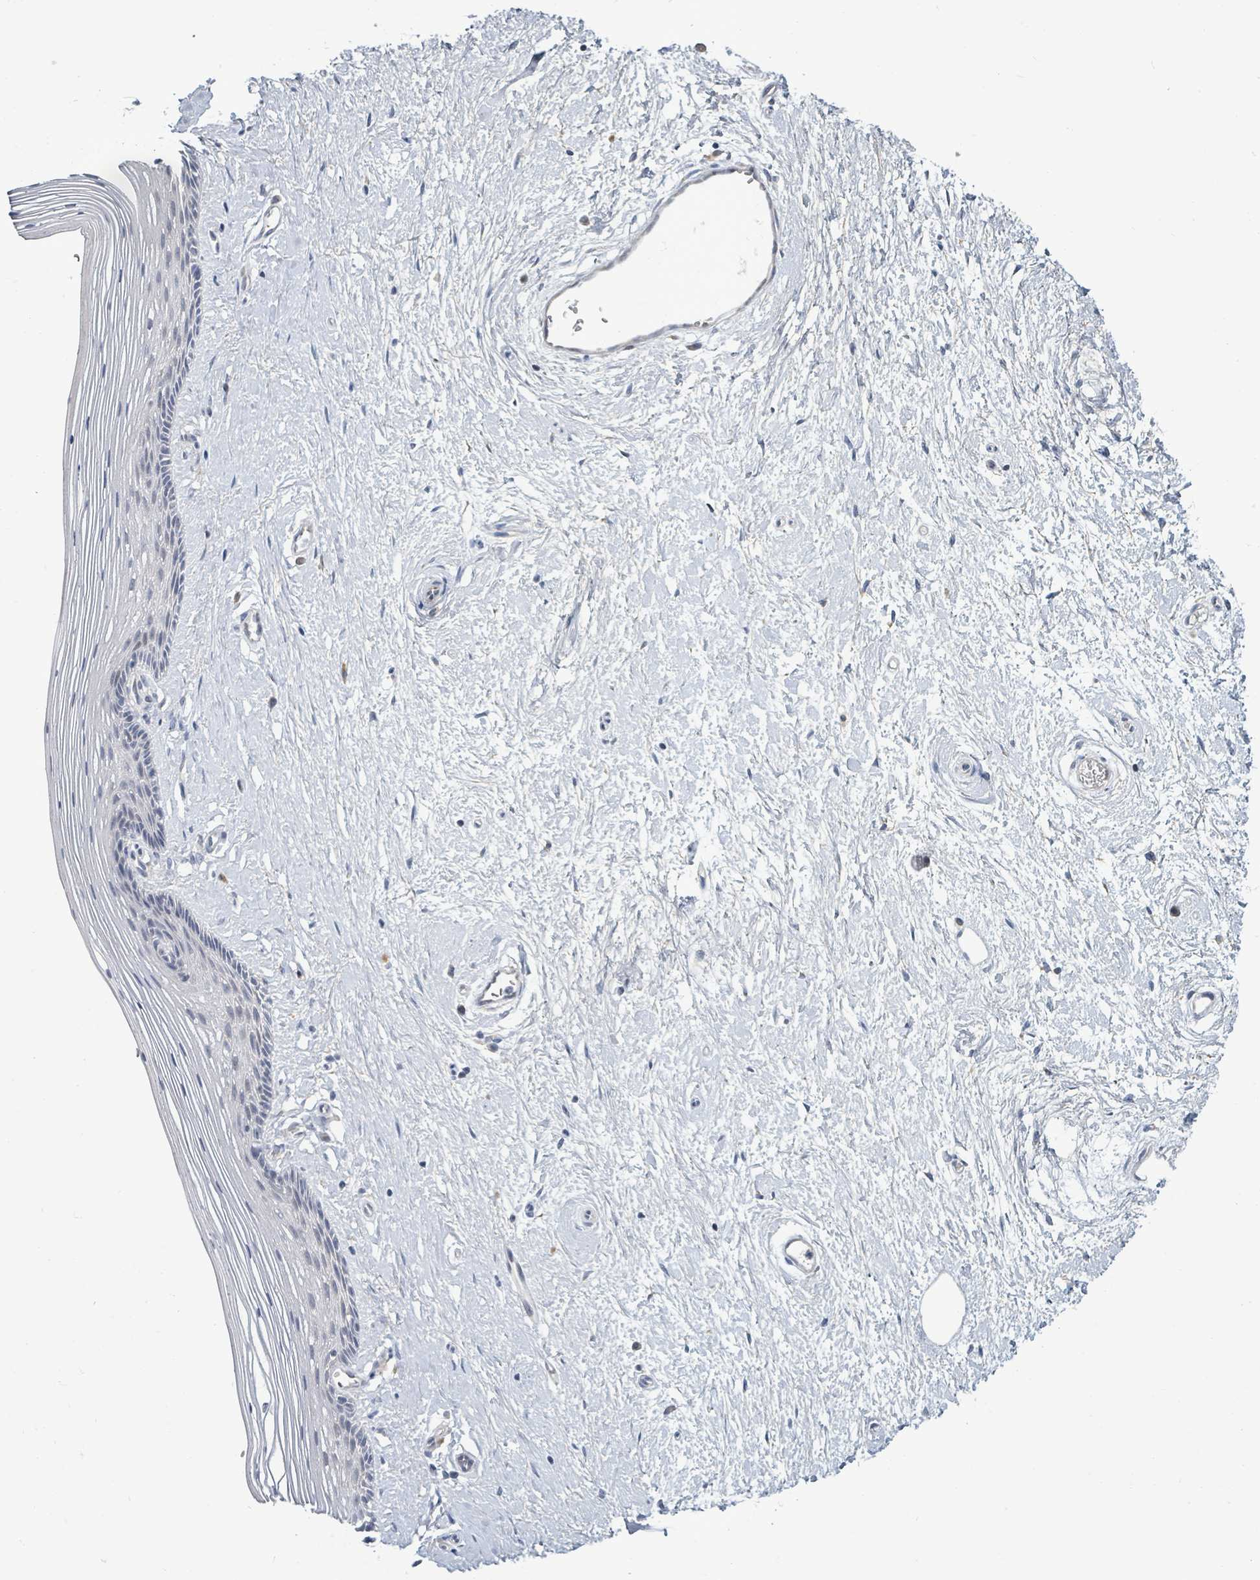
{"staining": {"intensity": "negative", "quantity": "none", "location": "none"}, "tissue": "vagina", "cell_type": "Squamous epithelial cells", "image_type": "normal", "snomed": [{"axis": "morphology", "description": "Normal tissue, NOS"}, {"axis": "topography", "description": "Vagina"}], "caption": "DAB (3,3'-diaminobenzidine) immunohistochemical staining of normal vagina shows no significant positivity in squamous epithelial cells.", "gene": "ZFPM1", "patient": {"sex": "female", "age": 46}}